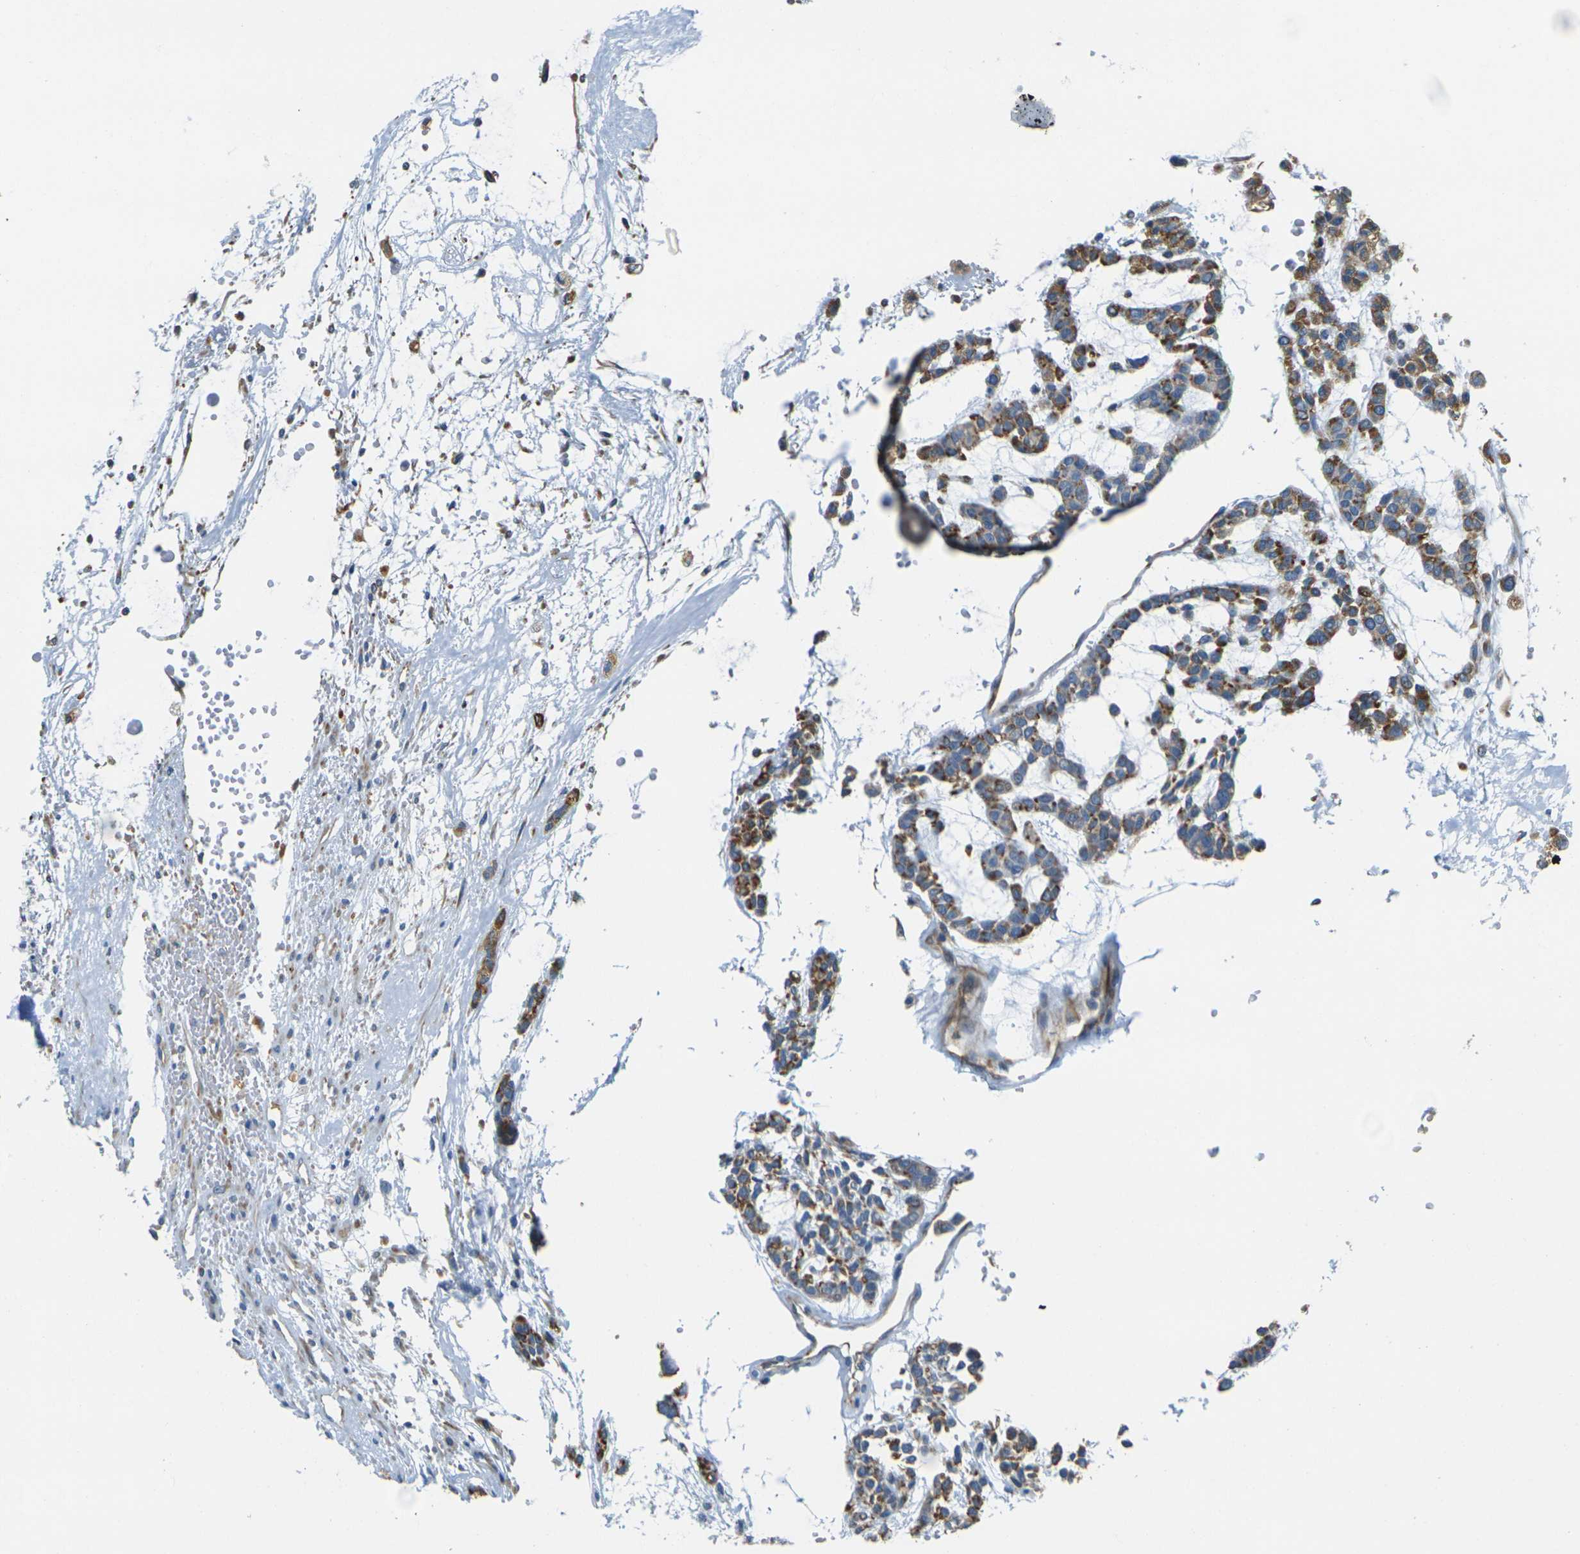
{"staining": {"intensity": "moderate", "quantity": ">75%", "location": "cytoplasmic/membranous"}, "tissue": "head and neck cancer", "cell_type": "Tumor cells", "image_type": "cancer", "snomed": [{"axis": "morphology", "description": "Adenocarcinoma, NOS"}, {"axis": "morphology", "description": "Adenoma, NOS"}, {"axis": "topography", "description": "Head-Neck"}], "caption": "Head and neck cancer stained with IHC demonstrates moderate cytoplasmic/membranous staining in about >75% of tumor cells. (IHC, brightfield microscopy, high magnification).", "gene": "CYP2C8", "patient": {"sex": "female", "age": 55}}